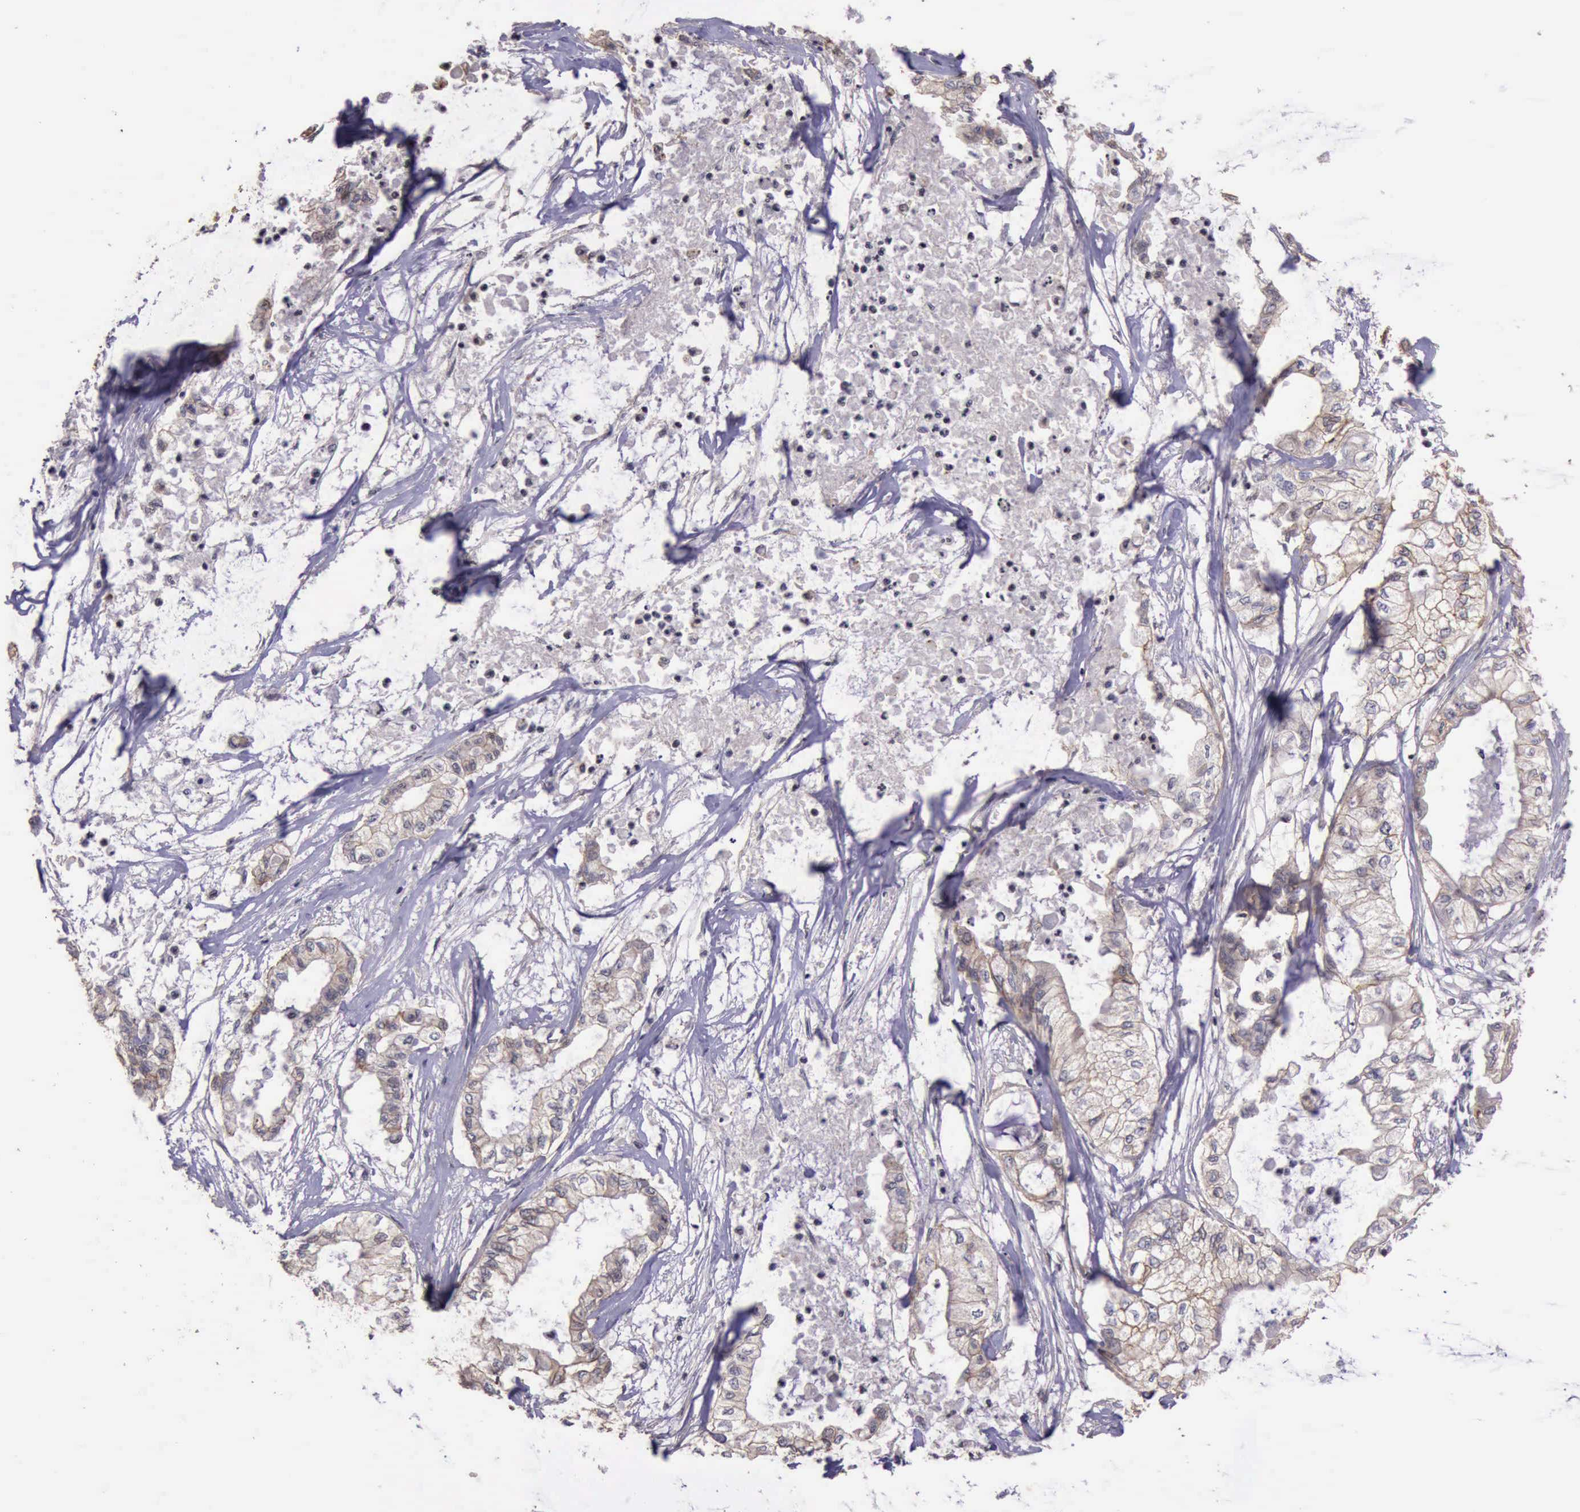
{"staining": {"intensity": "moderate", "quantity": ">75%", "location": "cytoplasmic/membranous"}, "tissue": "pancreatic cancer", "cell_type": "Tumor cells", "image_type": "cancer", "snomed": [{"axis": "morphology", "description": "Adenocarcinoma, NOS"}, {"axis": "topography", "description": "Pancreas"}], "caption": "A medium amount of moderate cytoplasmic/membranous positivity is present in about >75% of tumor cells in pancreatic cancer tissue.", "gene": "CTNNB1", "patient": {"sex": "male", "age": 79}}